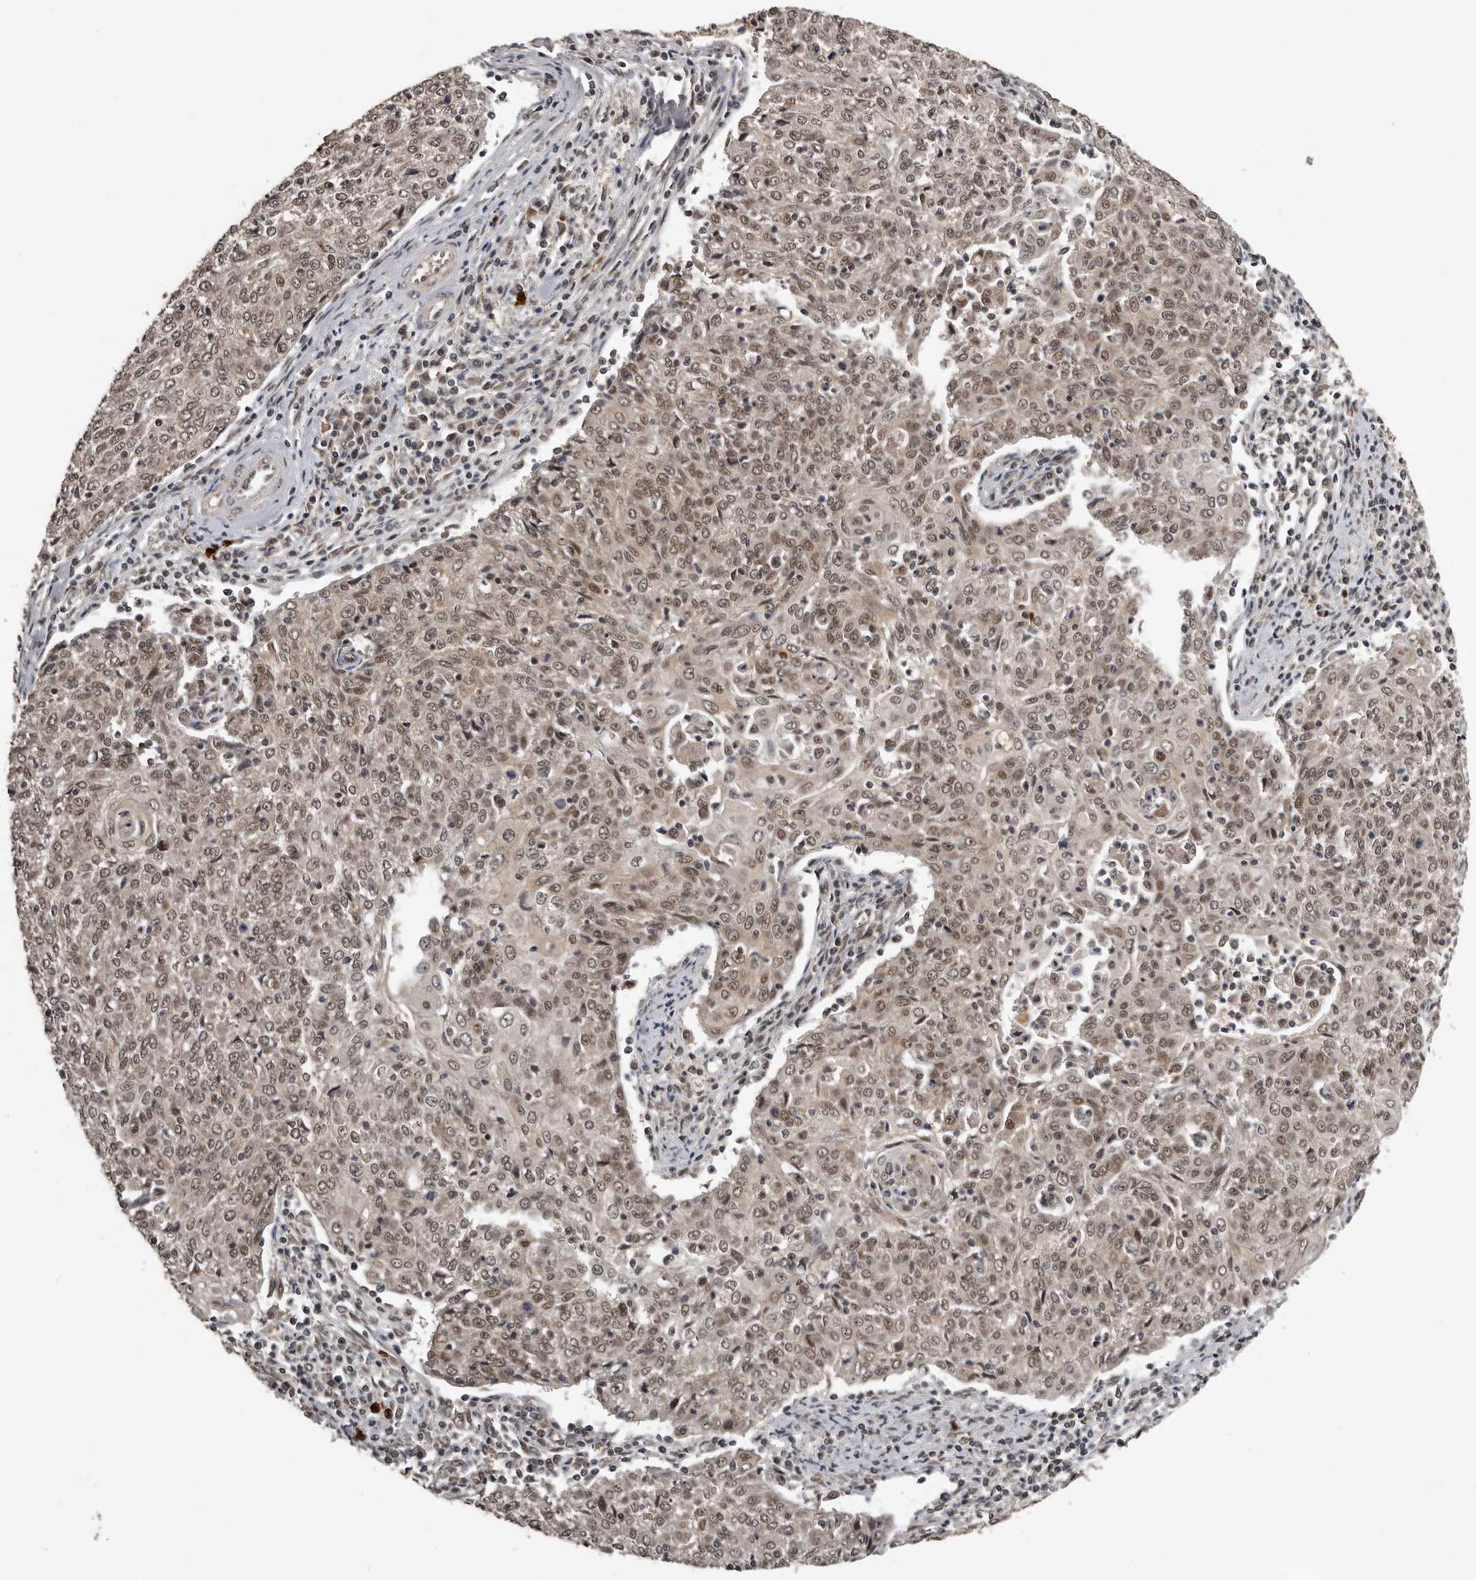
{"staining": {"intensity": "weak", "quantity": ">75%", "location": "cytoplasmic/membranous,nuclear"}, "tissue": "cervical cancer", "cell_type": "Tumor cells", "image_type": "cancer", "snomed": [{"axis": "morphology", "description": "Squamous cell carcinoma, NOS"}, {"axis": "topography", "description": "Cervix"}], "caption": "The histopathology image reveals staining of squamous cell carcinoma (cervical), revealing weak cytoplasmic/membranous and nuclear protein staining (brown color) within tumor cells.", "gene": "VPS37A", "patient": {"sex": "female", "age": 48}}